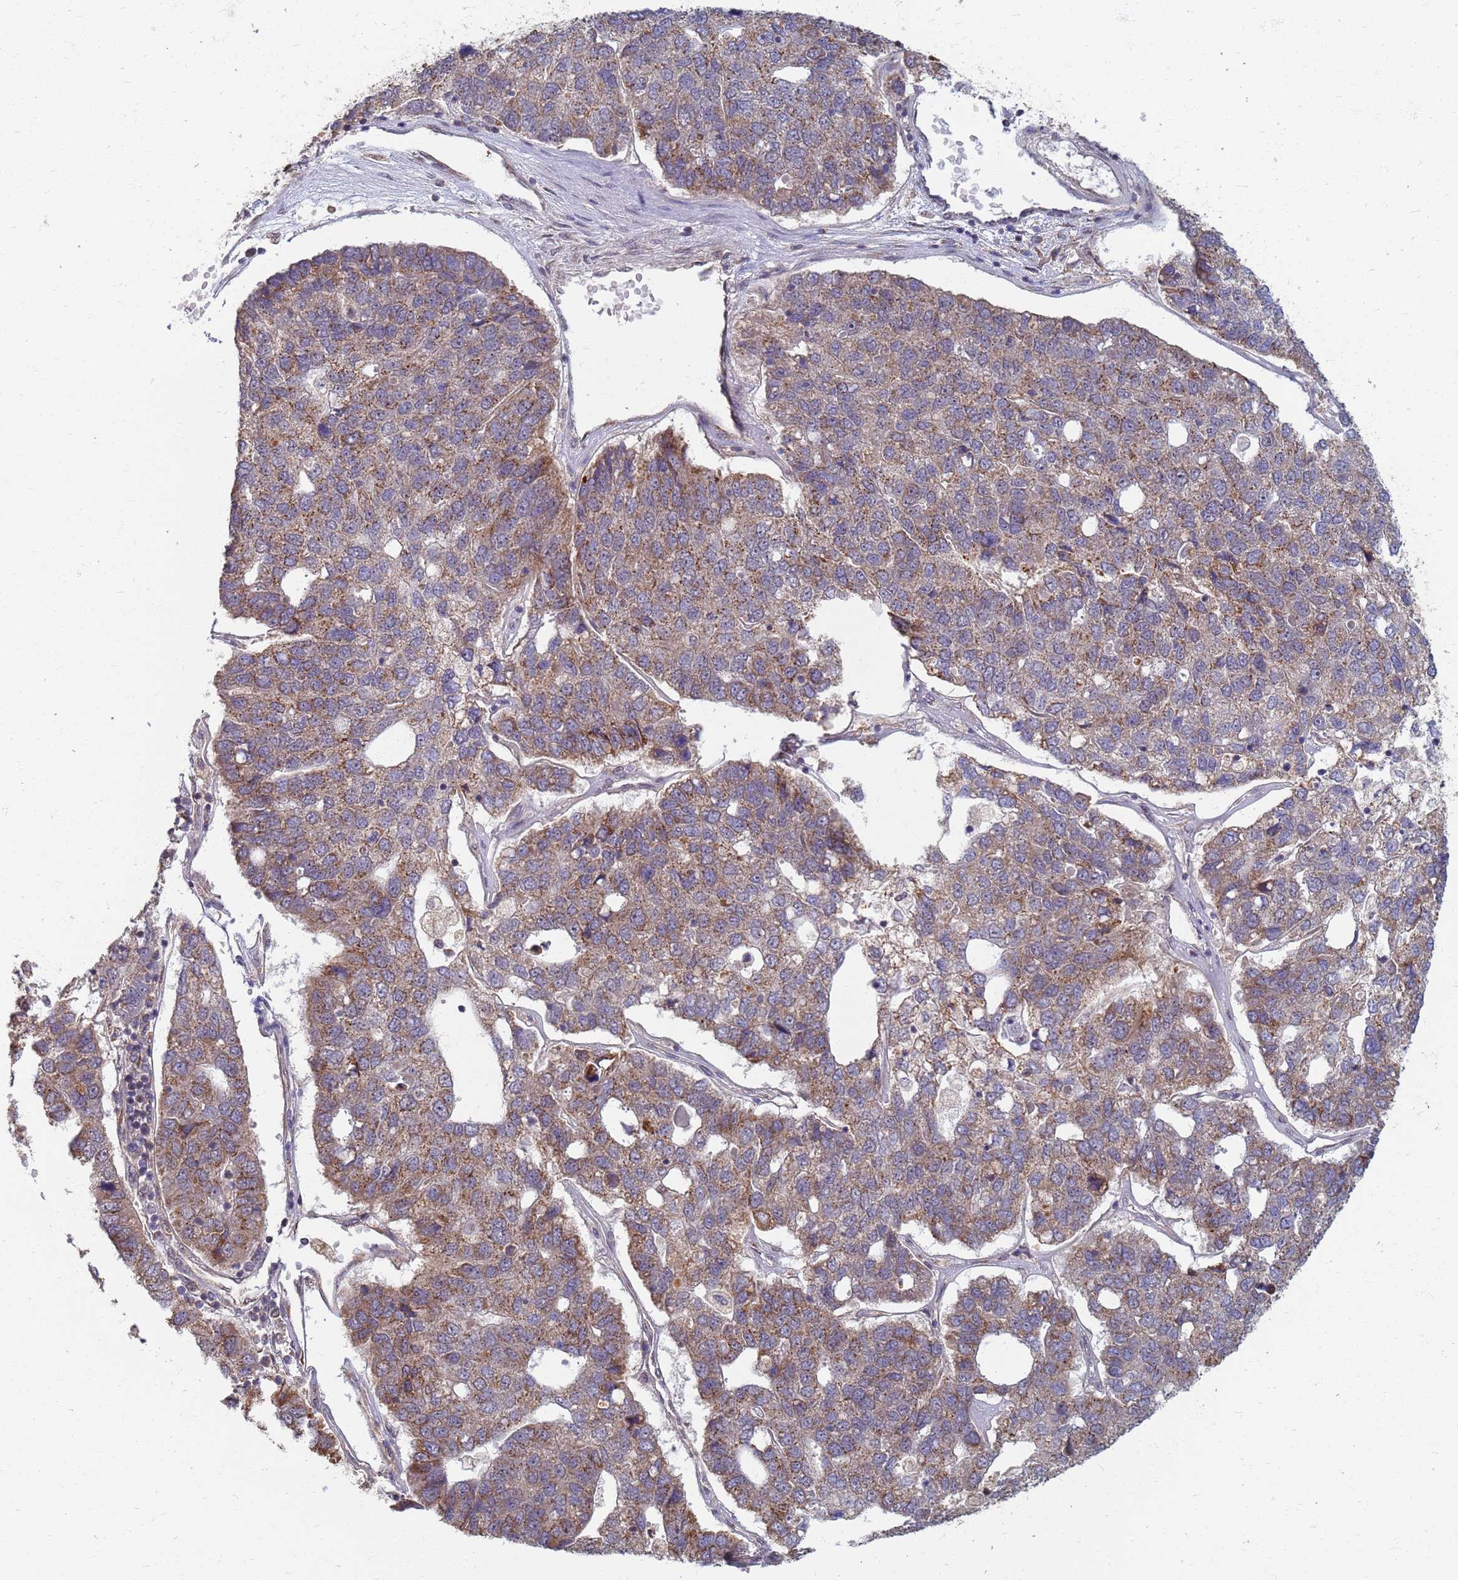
{"staining": {"intensity": "moderate", "quantity": "25%-75%", "location": "cytoplasmic/membranous"}, "tissue": "pancreatic cancer", "cell_type": "Tumor cells", "image_type": "cancer", "snomed": [{"axis": "morphology", "description": "Adenocarcinoma, NOS"}, {"axis": "topography", "description": "Pancreas"}], "caption": "This histopathology image shows pancreatic cancer stained with IHC to label a protein in brown. The cytoplasmic/membranous of tumor cells show moderate positivity for the protein. Nuclei are counter-stained blue.", "gene": "ITGB4", "patient": {"sex": "female", "age": 61}}